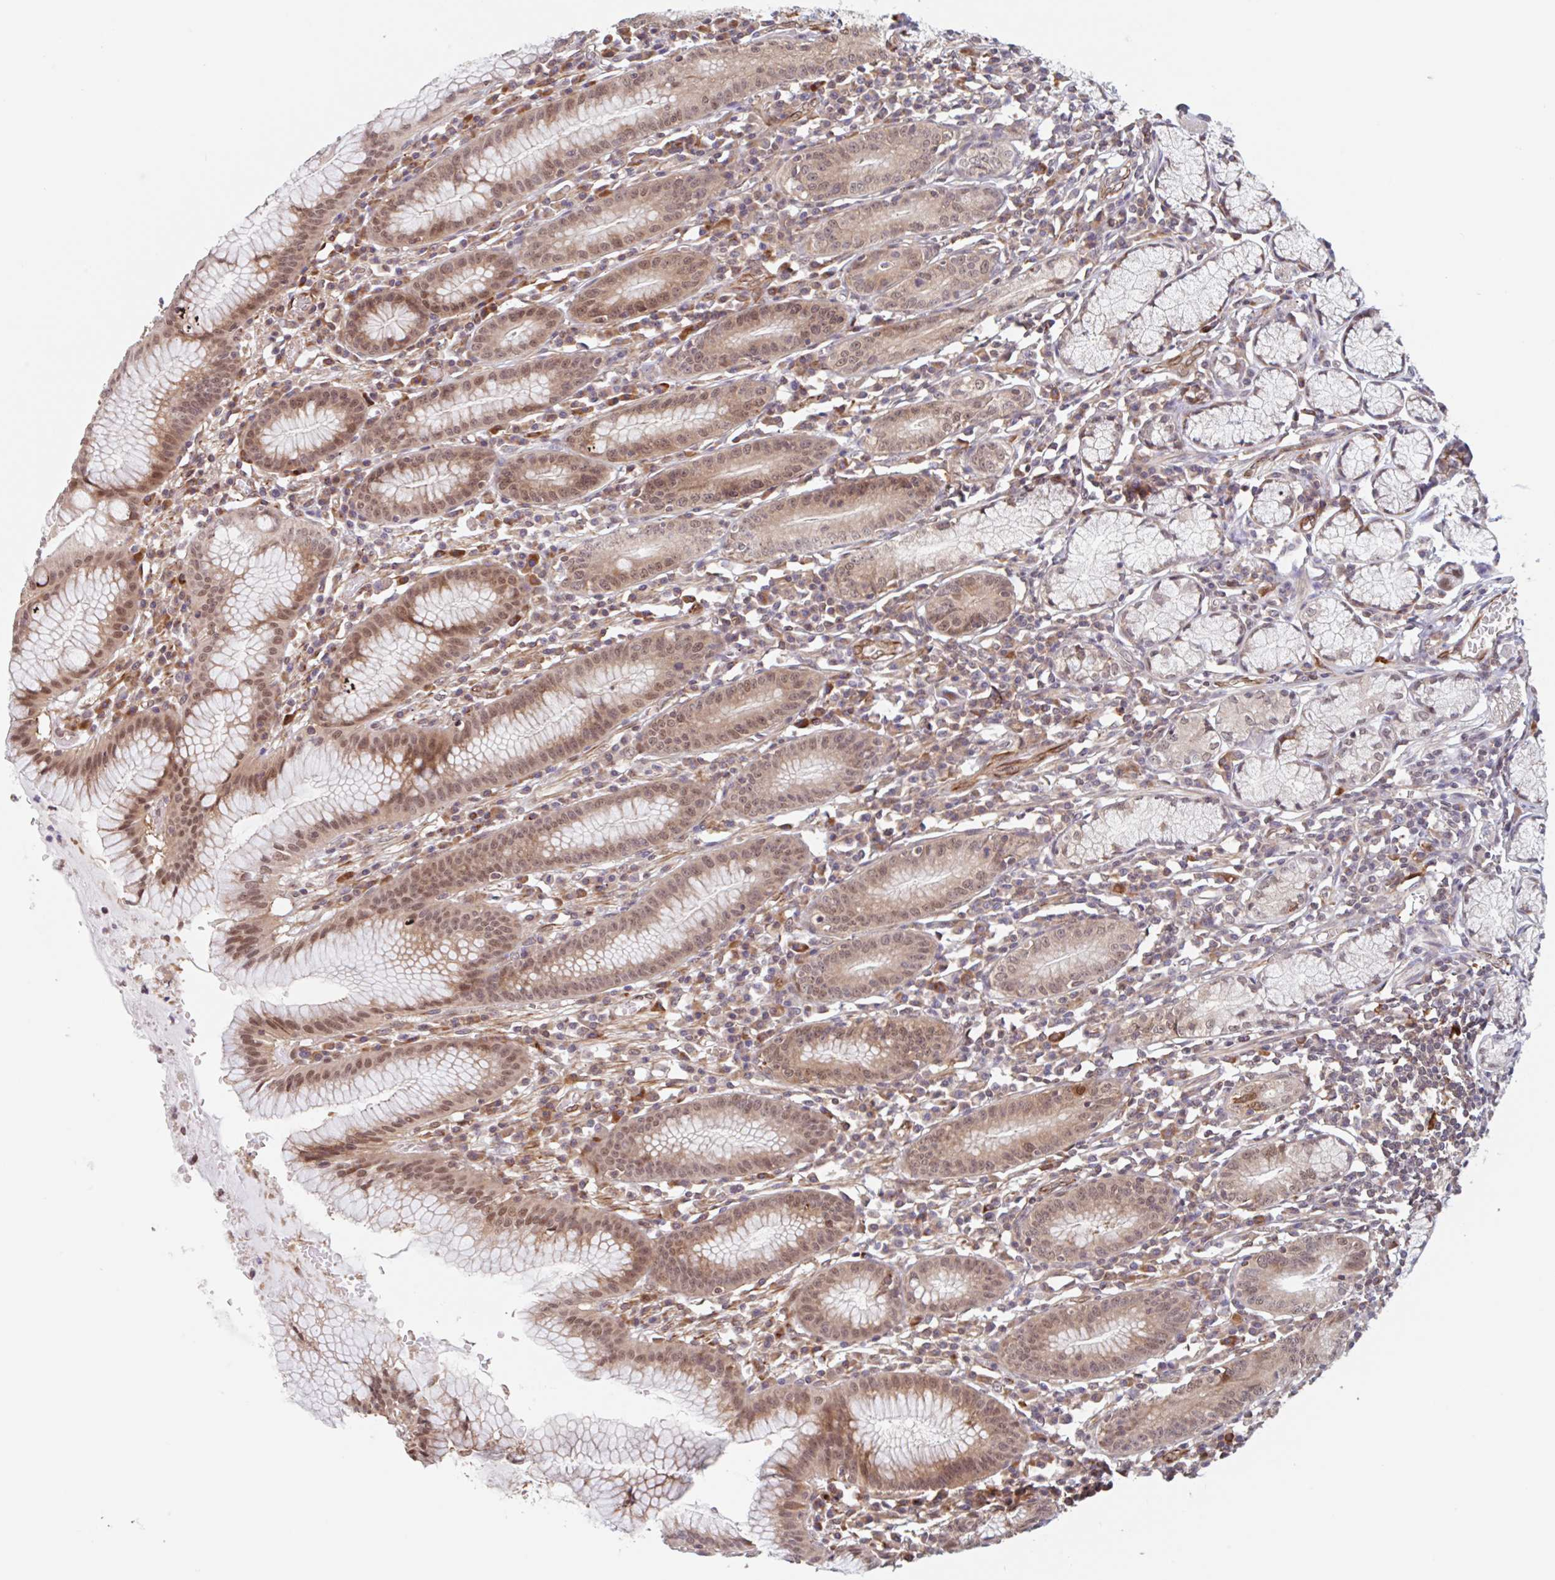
{"staining": {"intensity": "moderate", "quantity": "25%-75%", "location": "cytoplasmic/membranous,nuclear"}, "tissue": "stomach", "cell_type": "Glandular cells", "image_type": "normal", "snomed": [{"axis": "morphology", "description": "Normal tissue, NOS"}, {"axis": "topography", "description": "Stomach"}], "caption": "Immunohistochemical staining of unremarkable stomach reveals 25%-75% levels of moderate cytoplasmic/membranous,nuclear protein expression in approximately 25%-75% of glandular cells.", "gene": "NUB1", "patient": {"sex": "male", "age": 55}}